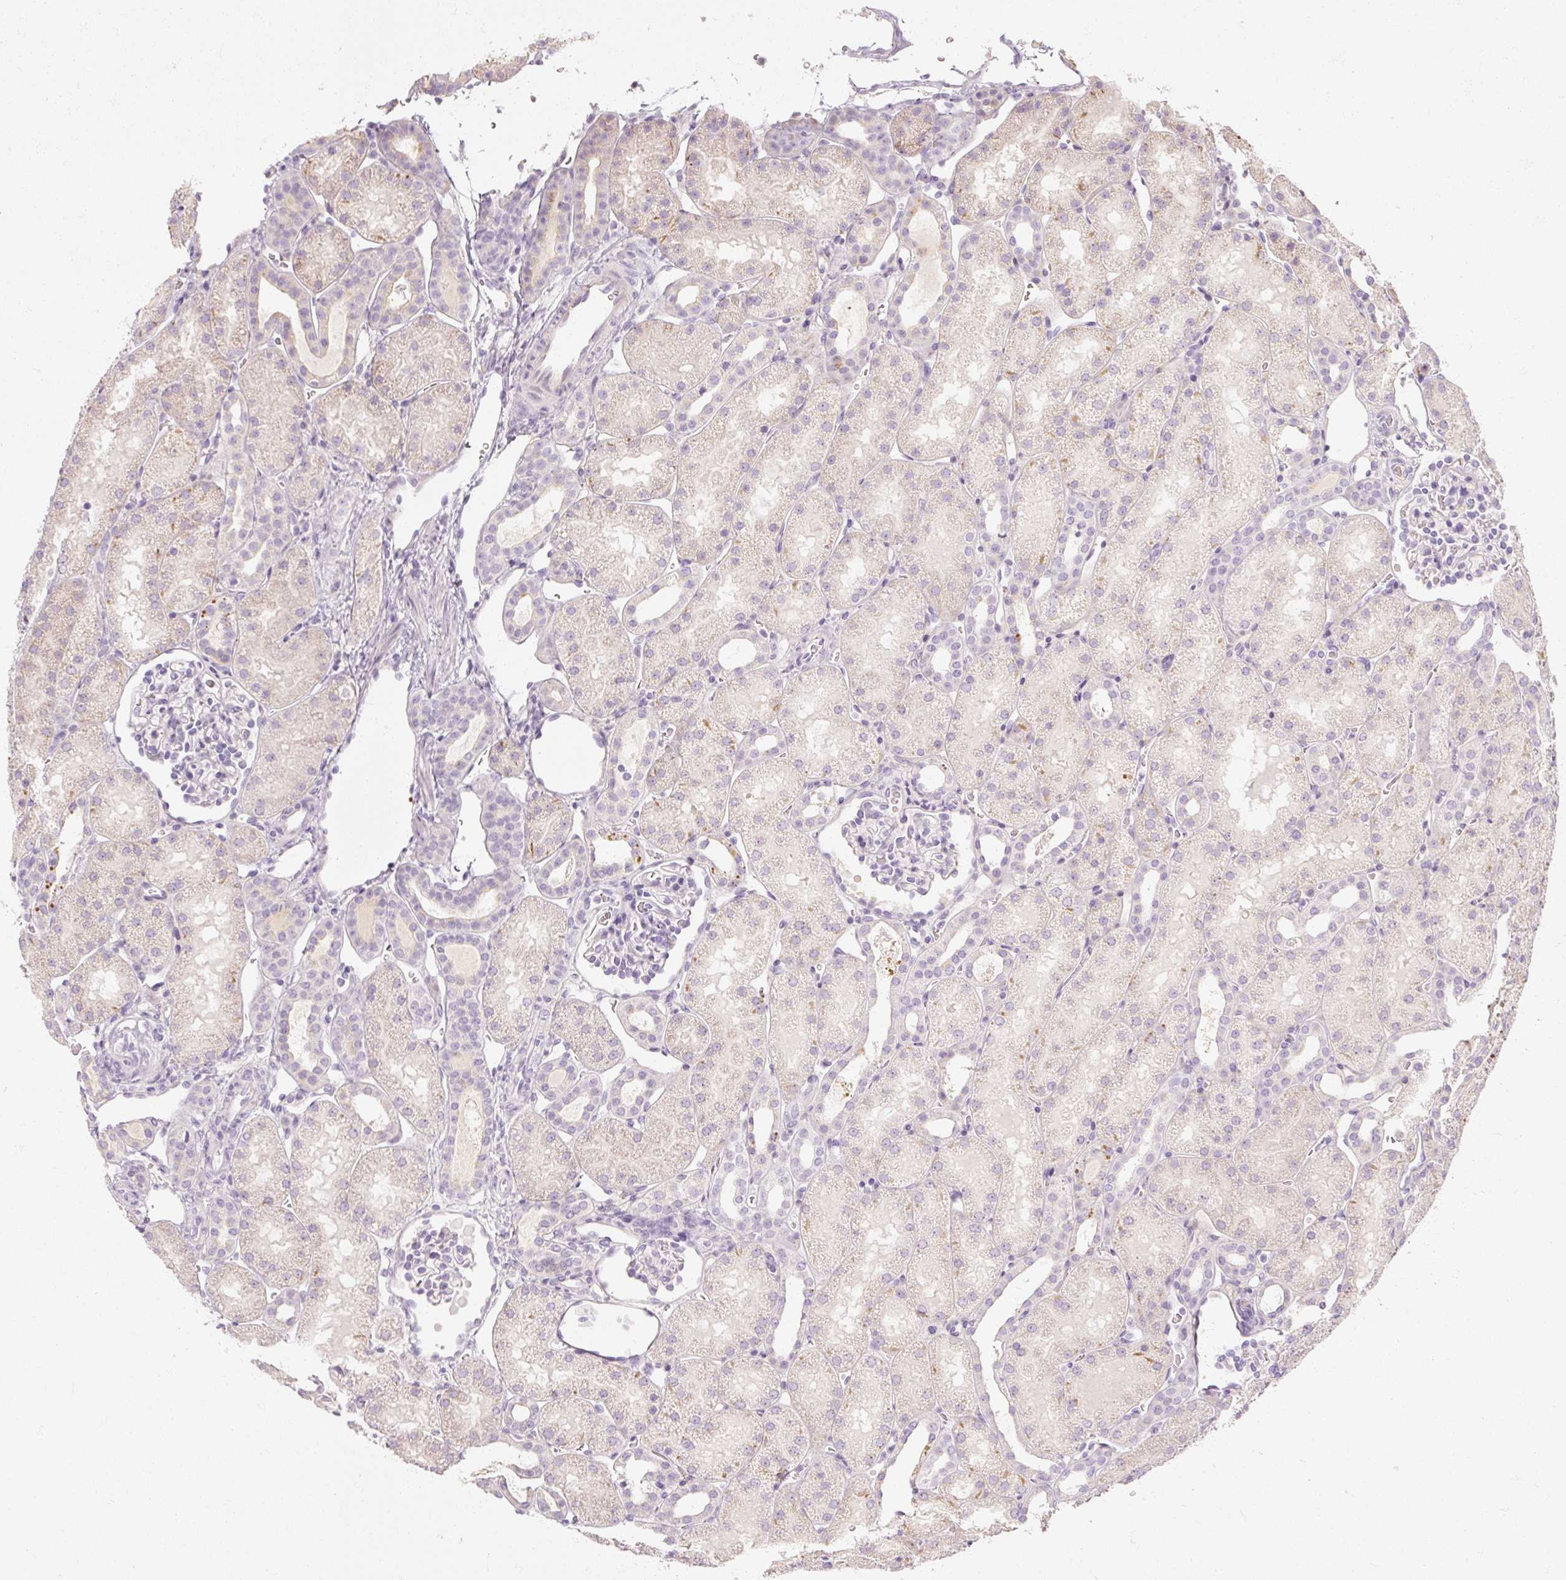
{"staining": {"intensity": "negative", "quantity": "none", "location": "none"}, "tissue": "kidney", "cell_type": "Cells in glomeruli", "image_type": "normal", "snomed": [{"axis": "morphology", "description": "Normal tissue, NOS"}, {"axis": "topography", "description": "Kidney"}], "caption": "This is an immunohistochemistry (IHC) micrograph of normal kidney. There is no expression in cells in glomeruli.", "gene": "NFE2L3", "patient": {"sex": "male", "age": 2}}